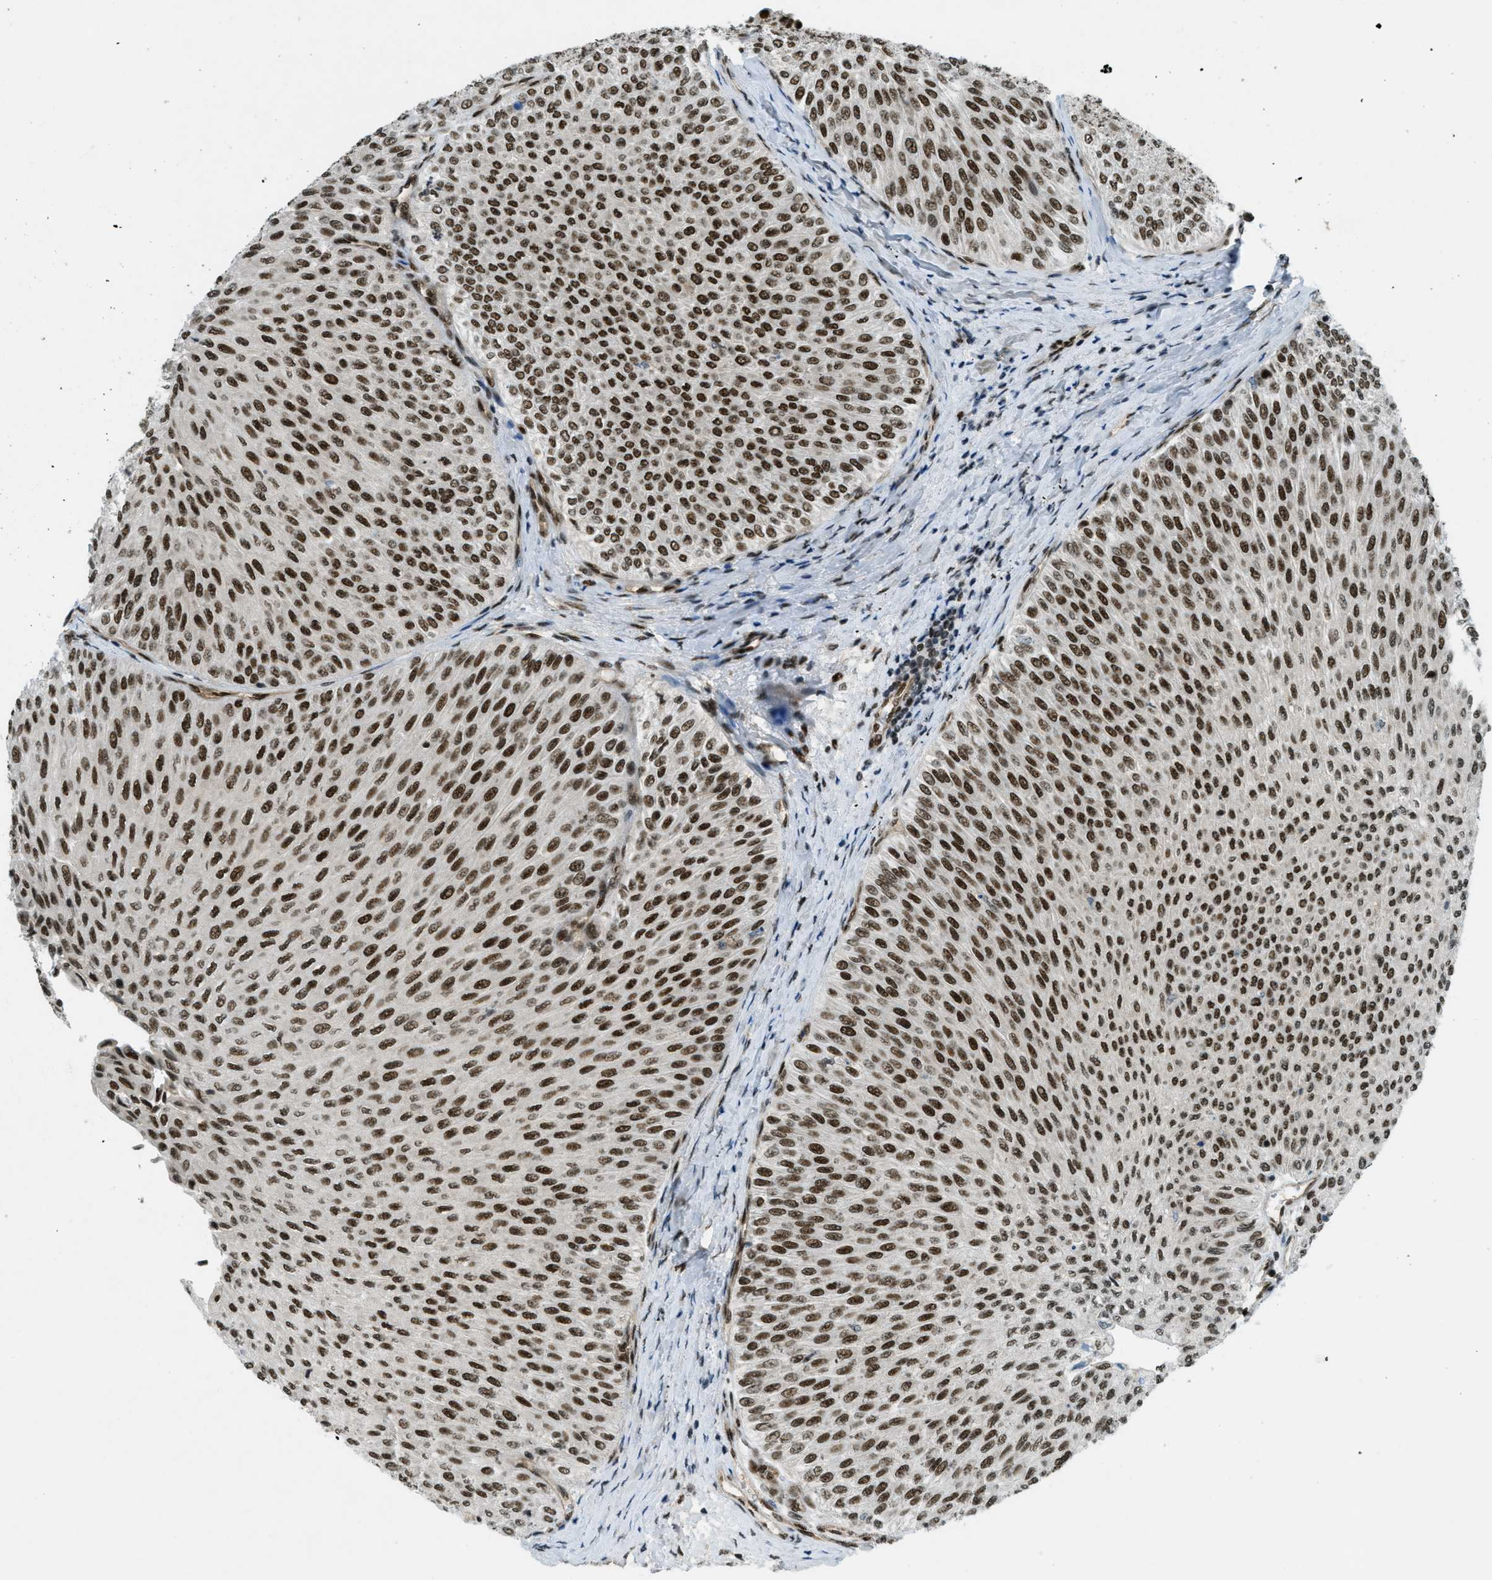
{"staining": {"intensity": "strong", "quantity": ">75%", "location": "nuclear"}, "tissue": "urothelial cancer", "cell_type": "Tumor cells", "image_type": "cancer", "snomed": [{"axis": "morphology", "description": "Urothelial carcinoma, Low grade"}, {"axis": "topography", "description": "Urinary bladder"}], "caption": "This is an image of IHC staining of low-grade urothelial carcinoma, which shows strong staining in the nuclear of tumor cells.", "gene": "ZFR", "patient": {"sex": "male", "age": 78}}